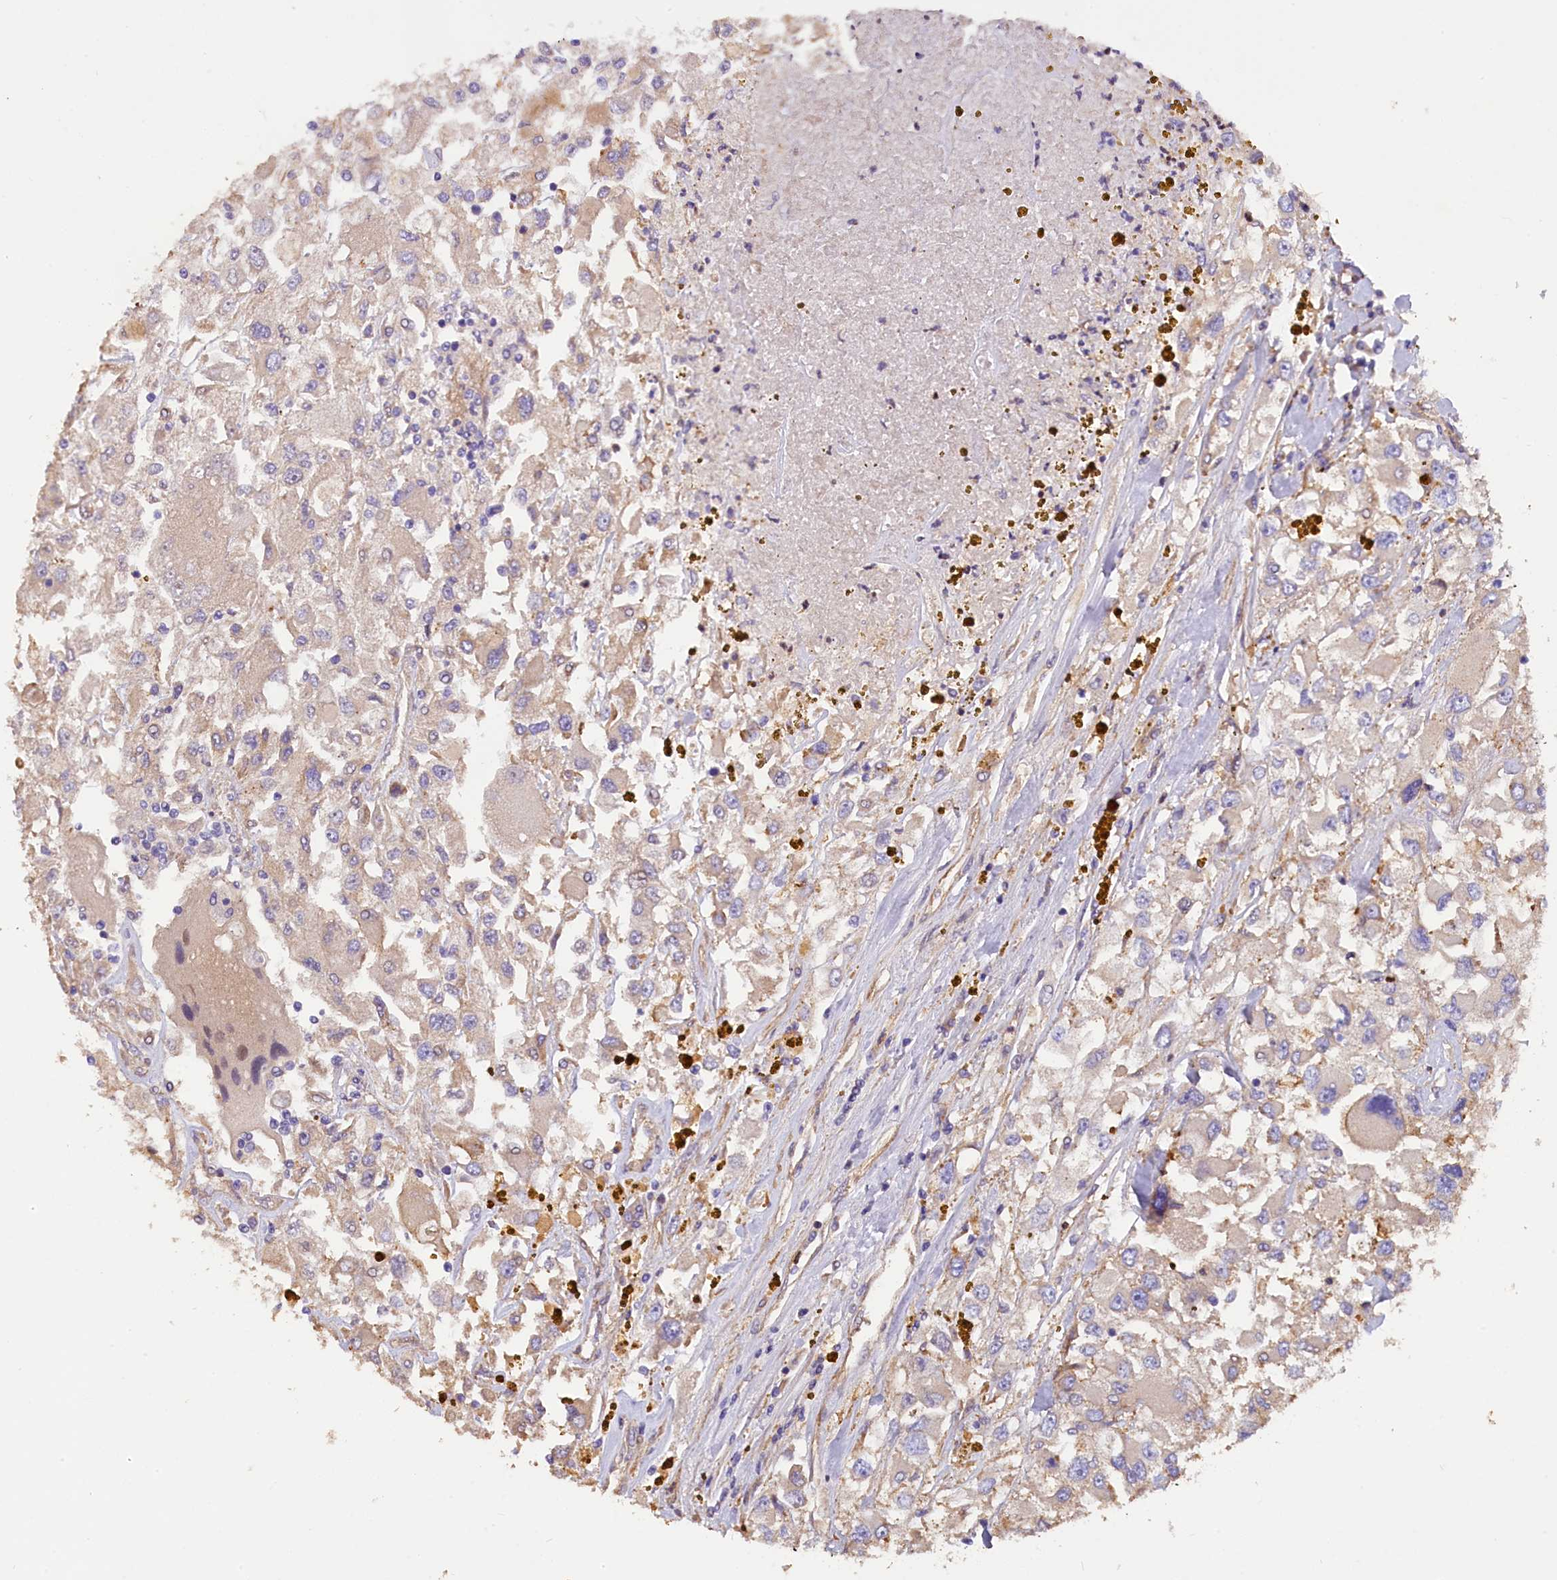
{"staining": {"intensity": "negative", "quantity": "none", "location": "none"}, "tissue": "renal cancer", "cell_type": "Tumor cells", "image_type": "cancer", "snomed": [{"axis": "morphology", "description": "Adenocarcinoma, NOS"}, {"axis": "topography", "description": "Kidney"}], "caption": "Immunohistochemical staining of human renal adenocarcinoma exhibits no significant staining in tumor cells.", "gene": "ERMARD", "patient": {"sex": "female", "age": 52}}